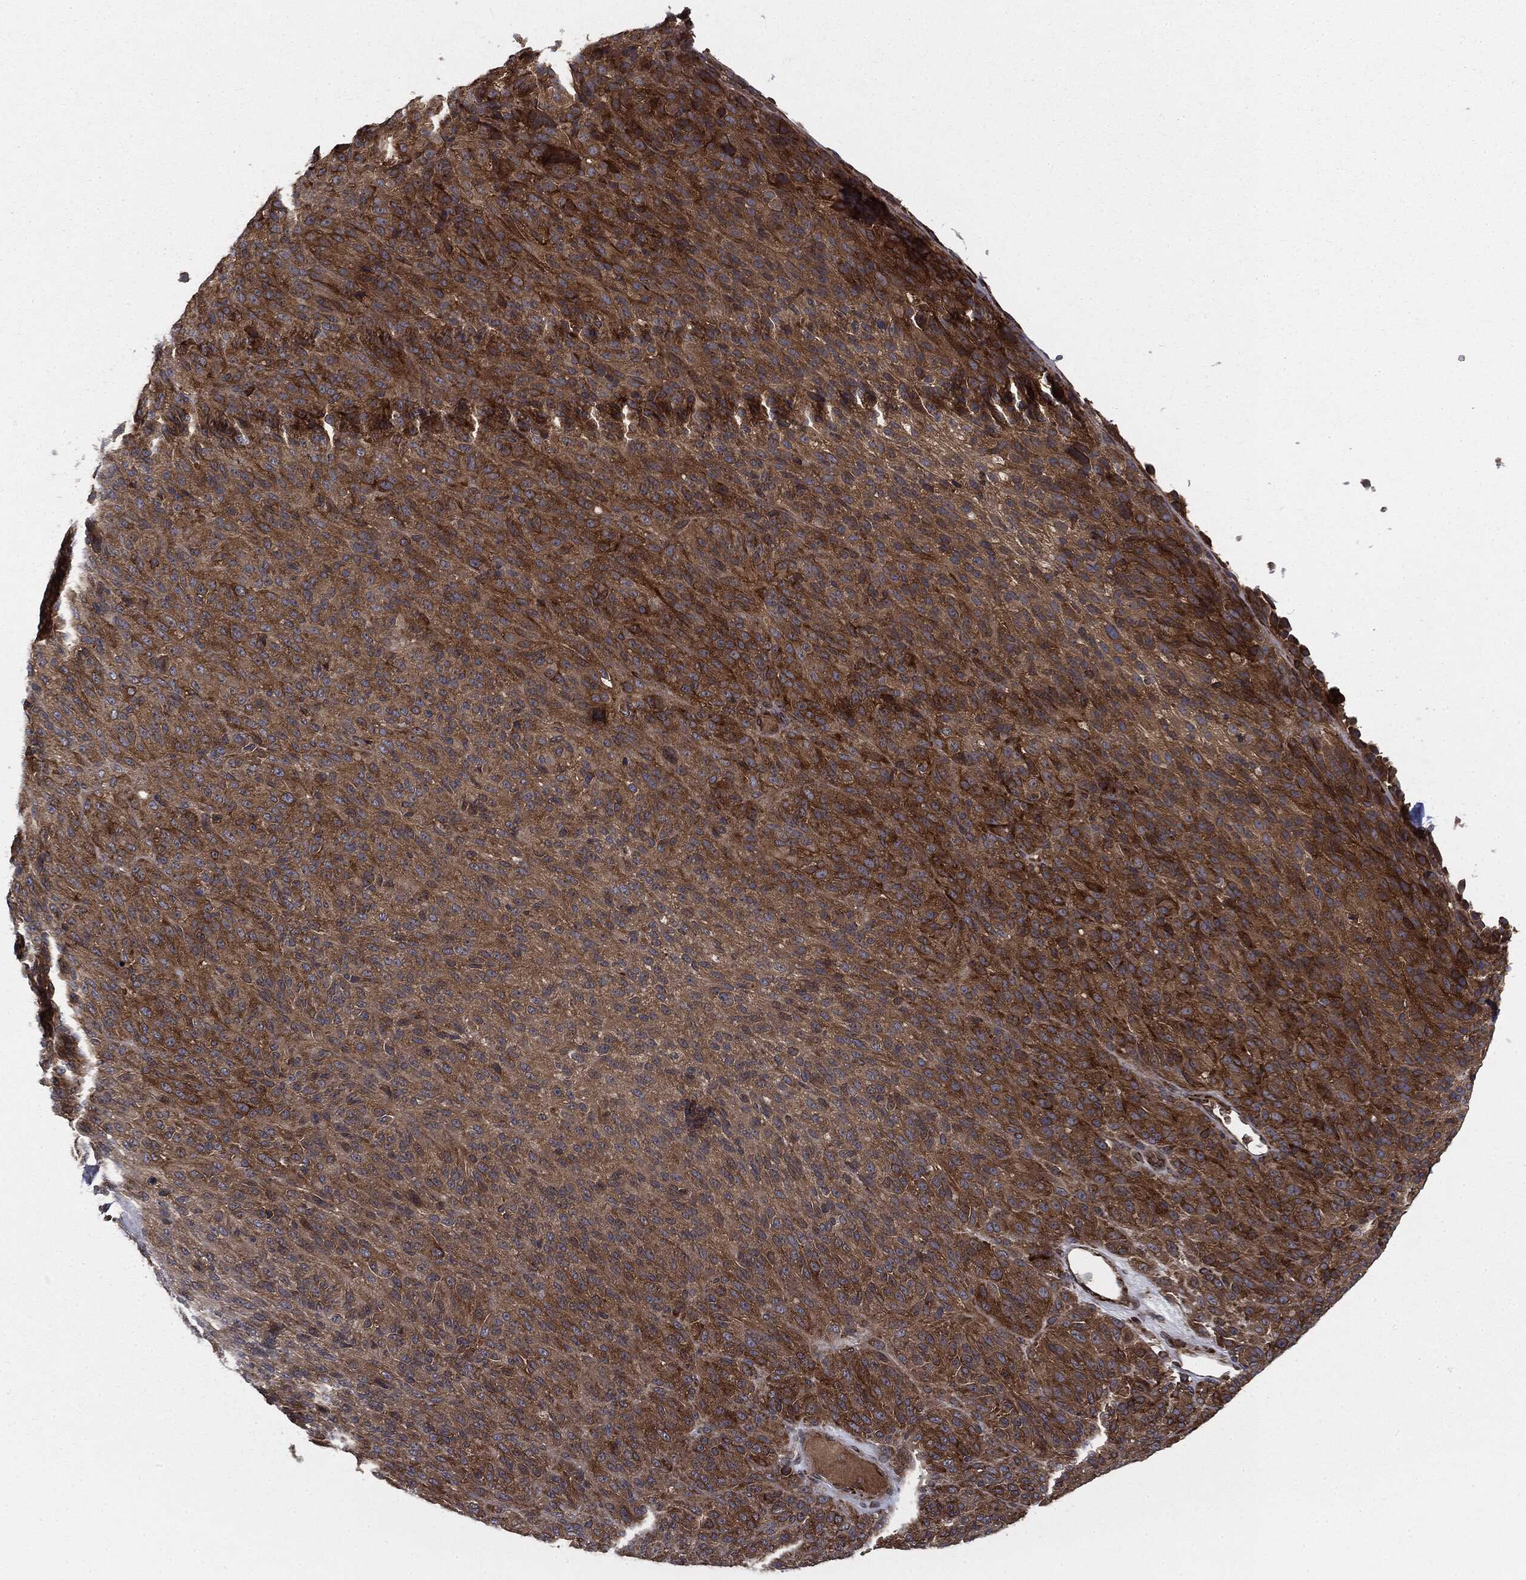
{"staining": {"intensity": "strong", "quantity": ">75%", "location": "cytoplasmic/membranous"}, "tissue": "melanoma", "cell_type": "Tumor cells", "image_type": "cancer", "snomed": [{"axis": "morphology", "description": "Malignant melanoma, Metastatic site"}, {"axis": "topography", "description": "Brain"}], "caption": "Strong cytoplasmic/membranous protein expression is identified in approximately >75% of tumor cells in melanoma.", "gene": "EIF2AK2", "patient": {"sex": "female", "age": 56}}